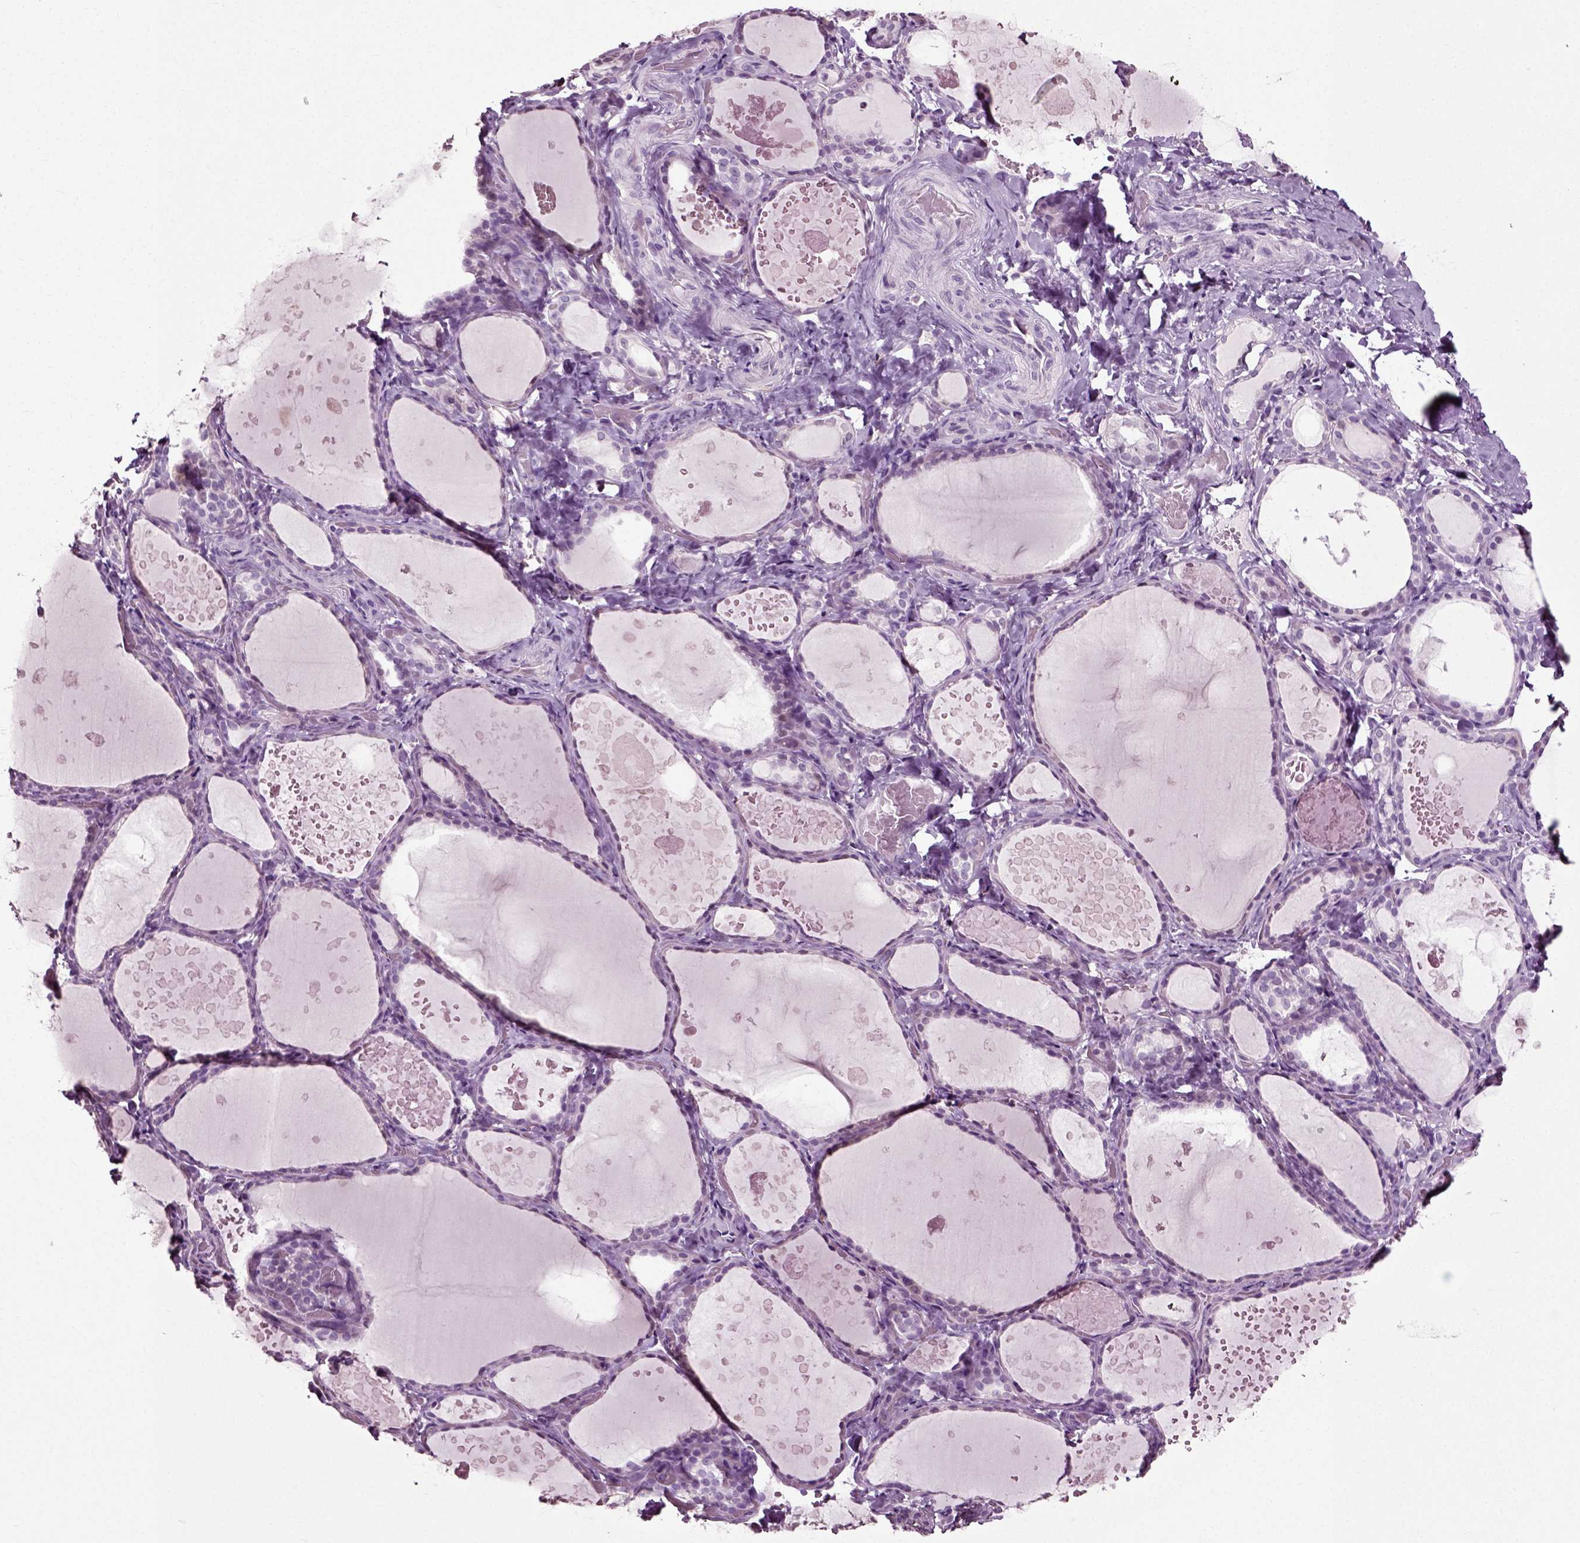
{"staining": {"intensity": "negative", "quantity": "none", "location": "none"}, "tissue": "thyroid gland", "cell_type": "Glandular cells", "image_type": "normal", "snomed": [{"axis": "morphology", "description": "Normal tissue, NOS"}, {"axis": "topography", "description": "Thyroid gland"}], "caption": "A high-resolution photomicrograph shows immunohistochemistry staining of benign thyroid gland, which shows no significant staining in glandular cells.", "gene": "SLC26A8", "patient": {"sex": "female", "age": 56}}